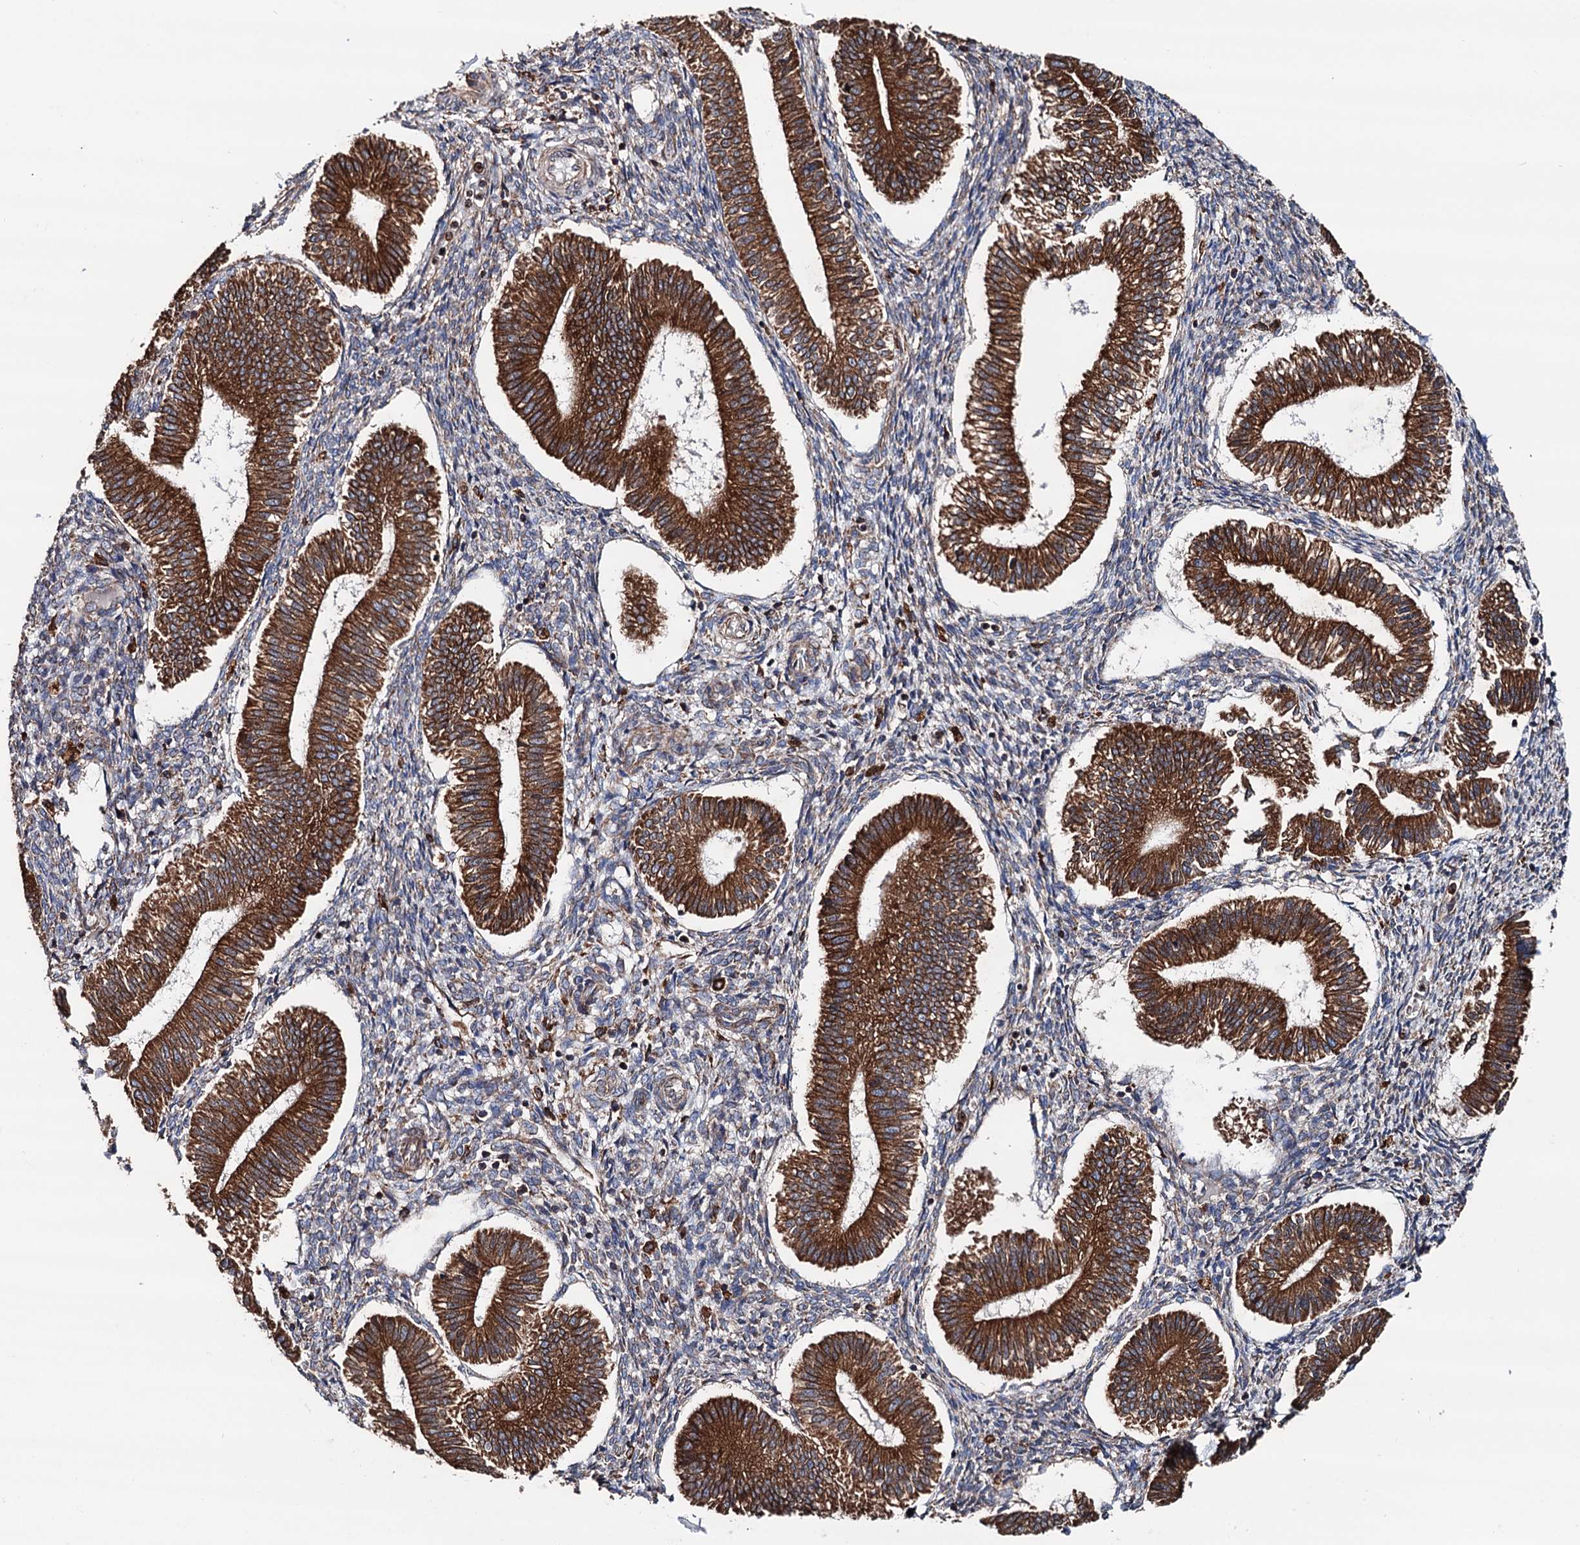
{"staining": {"intensity": "negative", "quantity": "none", "location": "none"}, "tissue": "endometrium", "cell_type": "Cells in endometrial stroma", "image_type": "normal", "snomed": [{"axis": "morphology", "description": "Normal tissue, NOS"}, {"axis": "topography", "description": "Endometrium"}], "caption": "An image of human endometrium is negative for staining in cells in endometrial stroma. Nuclei are stained in blue.", "gene": "ERP29", "patient": {"sex": "female", "age": 25}}